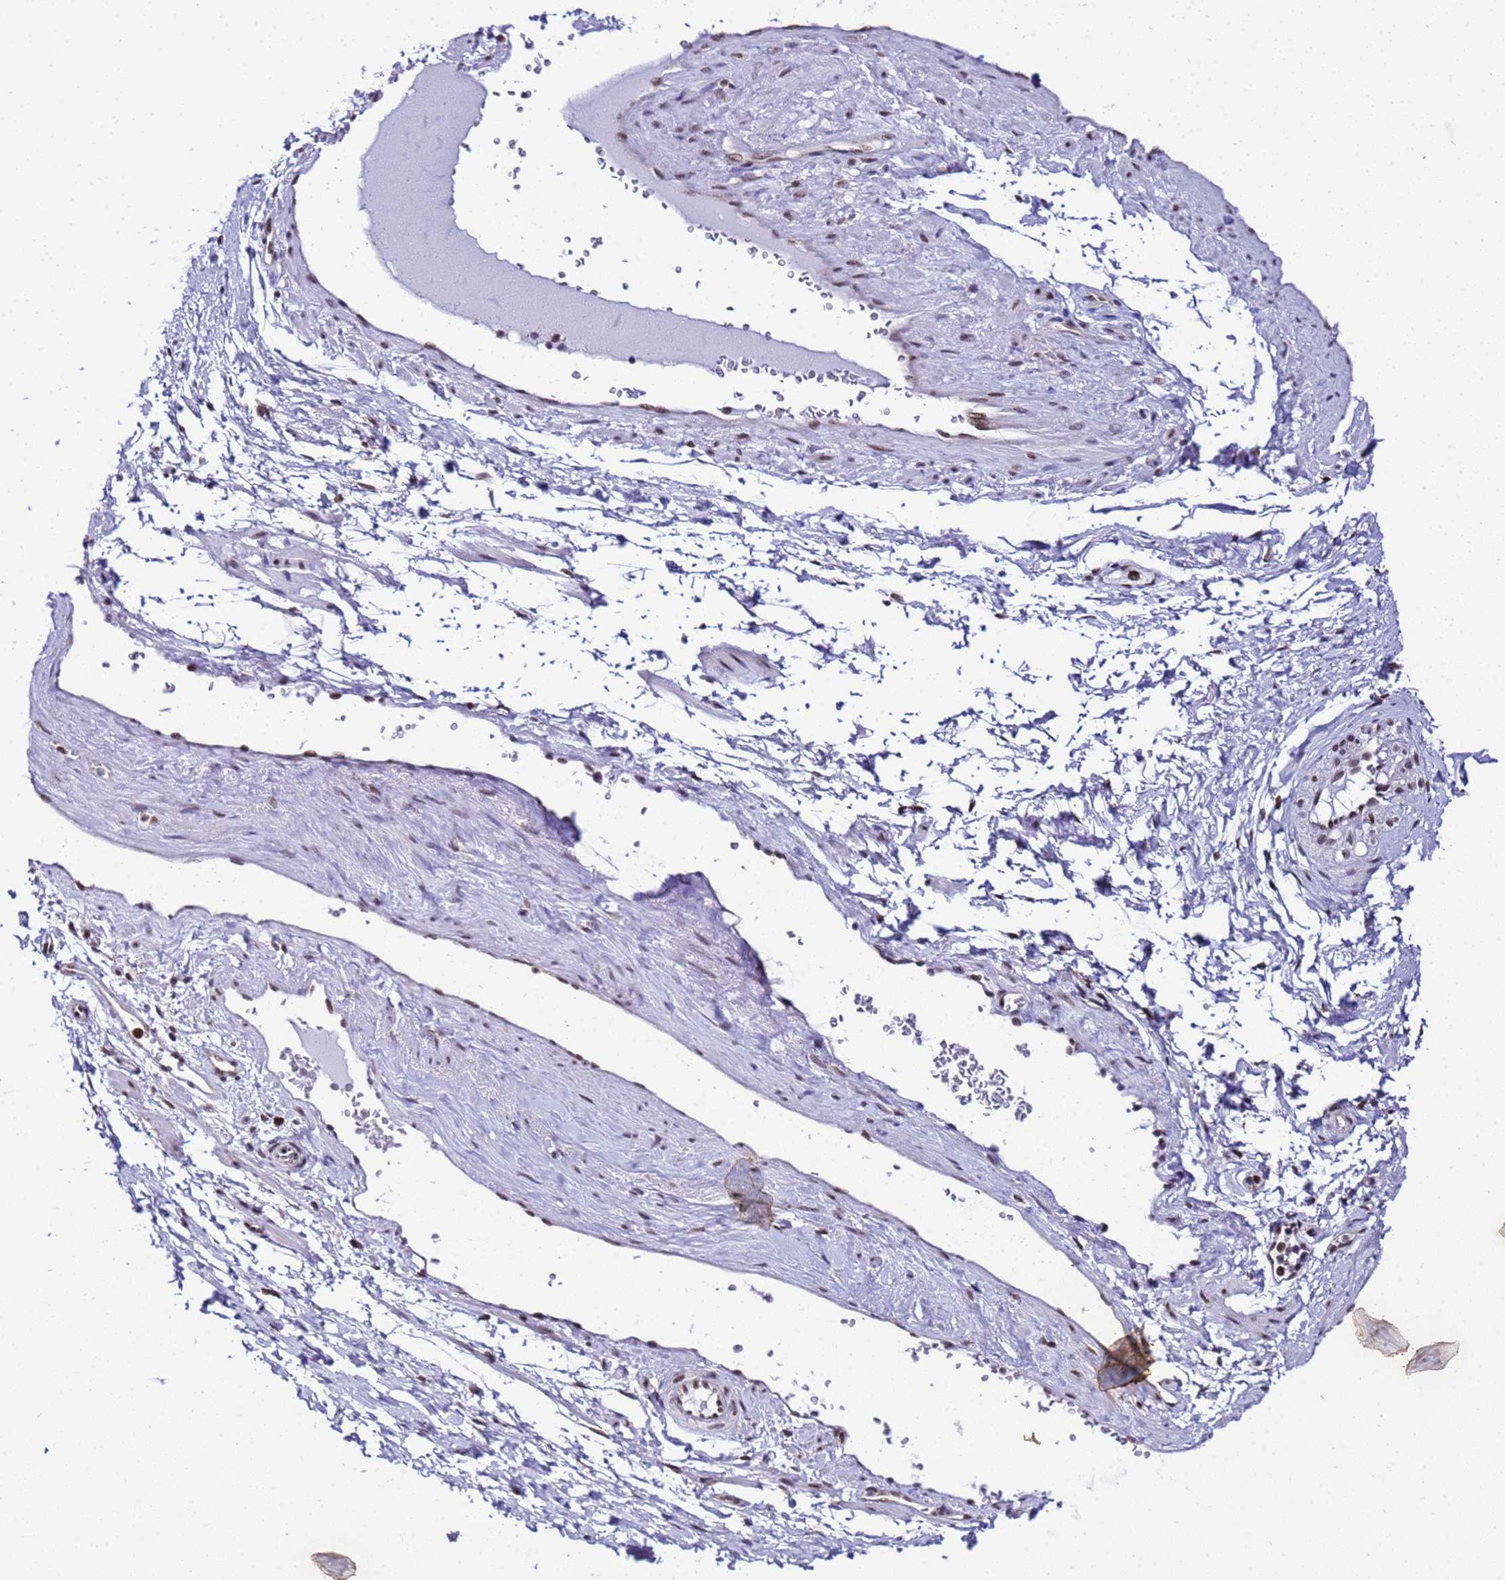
{"staining": {"intensity": "negative", "quantity": "none", "location": "none"}, "tissue": "soft tissue", "cell_type": "Fibroblasts", "image_type": "normal", "snomed": [{"axis": "morphology", "description": "Normal tissue, NOS"}, {"axis": "morphology", "description": "Adenocarcinoma, Low grade"}, {"axis": "topography", "description": "Prostate"}, {"axis": "topography", "description": "Peripheral nerve tissue"}], "caption": "The image exhibits no significant positivity in fibroblasts of soft tissue.", "gene": "SMN1", "patient": {"sex": "male", "age": 63}}